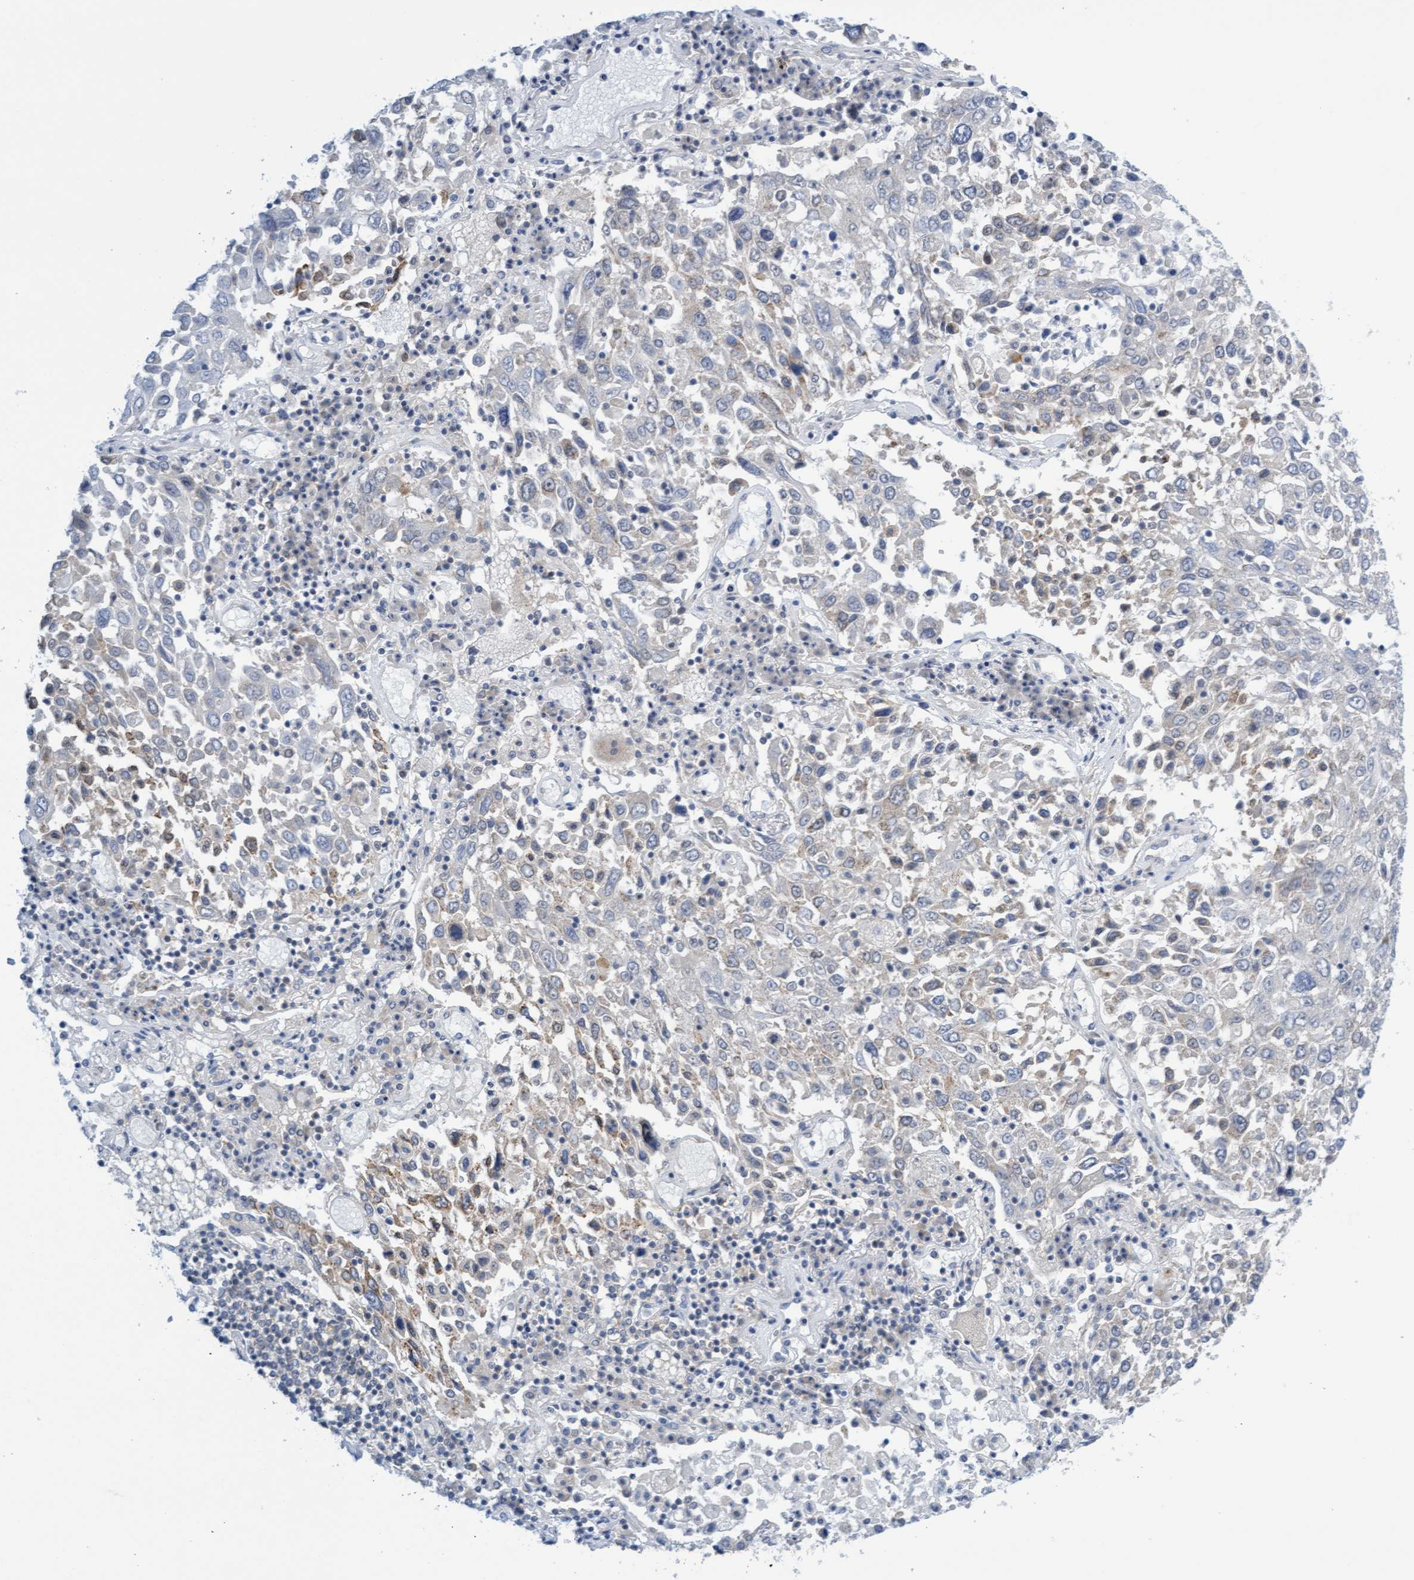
{"staining": {"intensity": "weak", "quantity": "<25%", "location": "cytoplasmic/membranous"}, "tissue": "lung cancer", "cell_type": "Tumor cells", "image_type": "cancer", "snomed": [{"axis": "morphology", "description": "Squamous cell carcinoma, NOS"}, {"axis": "topography", "description": "Lung"}], "caption": "DAB immunohistochemical staining of lung squamous cell carcinoma reveals no significant positivity in tumor cells.", "gene": "AMZ2", "patient": {"sex": "male", "age": 65}}